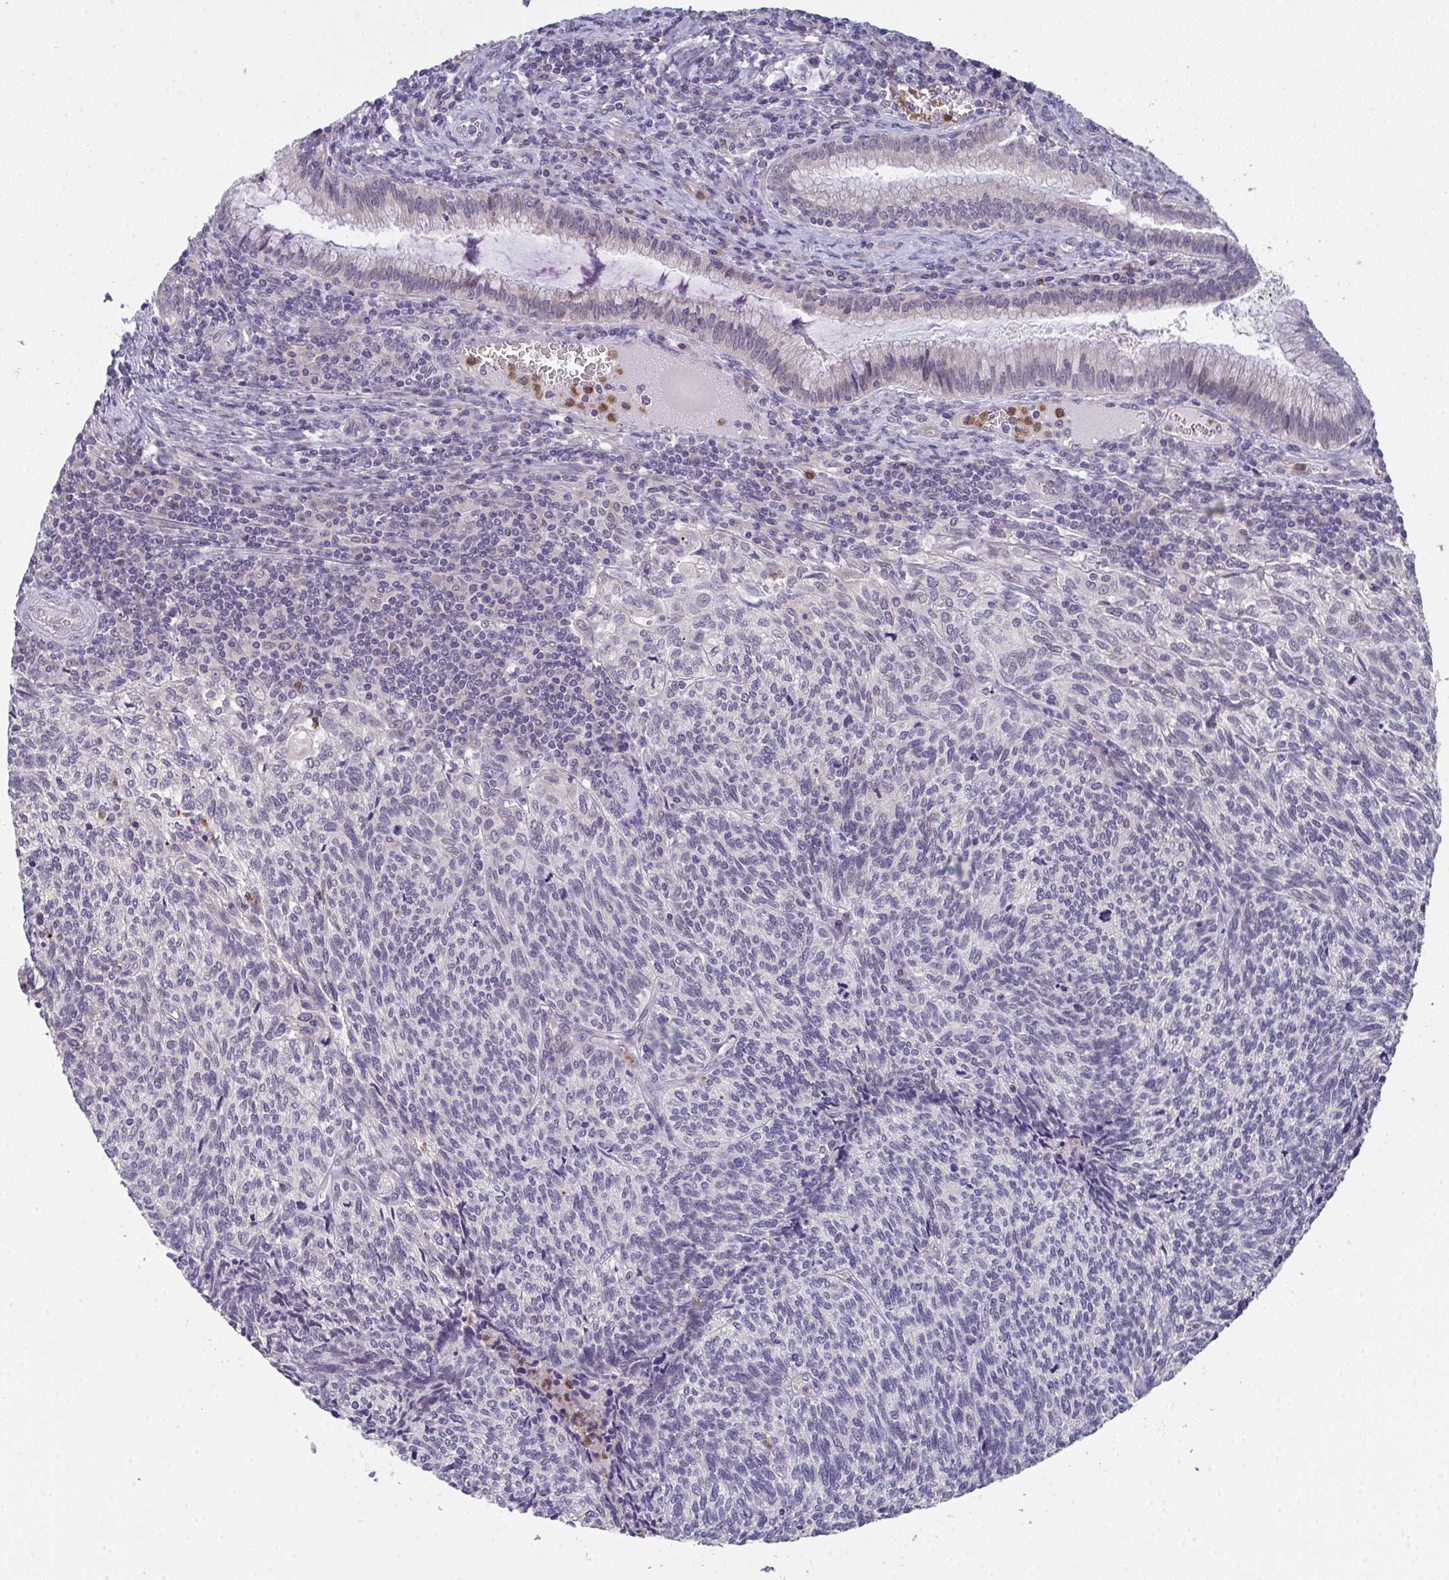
{"staining": {"intensity": "negative", "quantity": "none", "location": "none"}, "tissue": "cervical cancer", "cell_type": "Tumor cells", "image_type": "cancer", "snomed": [{"axis": "morphology", "description": "Squamous cell carcinoma, NOS"}, {"axis": "topography", "description": "Cervix"}], "caption": "IHC of human cervical cancer (squamous cell carcinoma) displays no expression in tumor cells. The staining was performed using DAB to visualize the protein expression in brown, while the nuclei were stained in blue with hematoxylin (Magnification: 20x).", "gene": "RIOK1", "patient": {"sex": "female", "age": 45}}